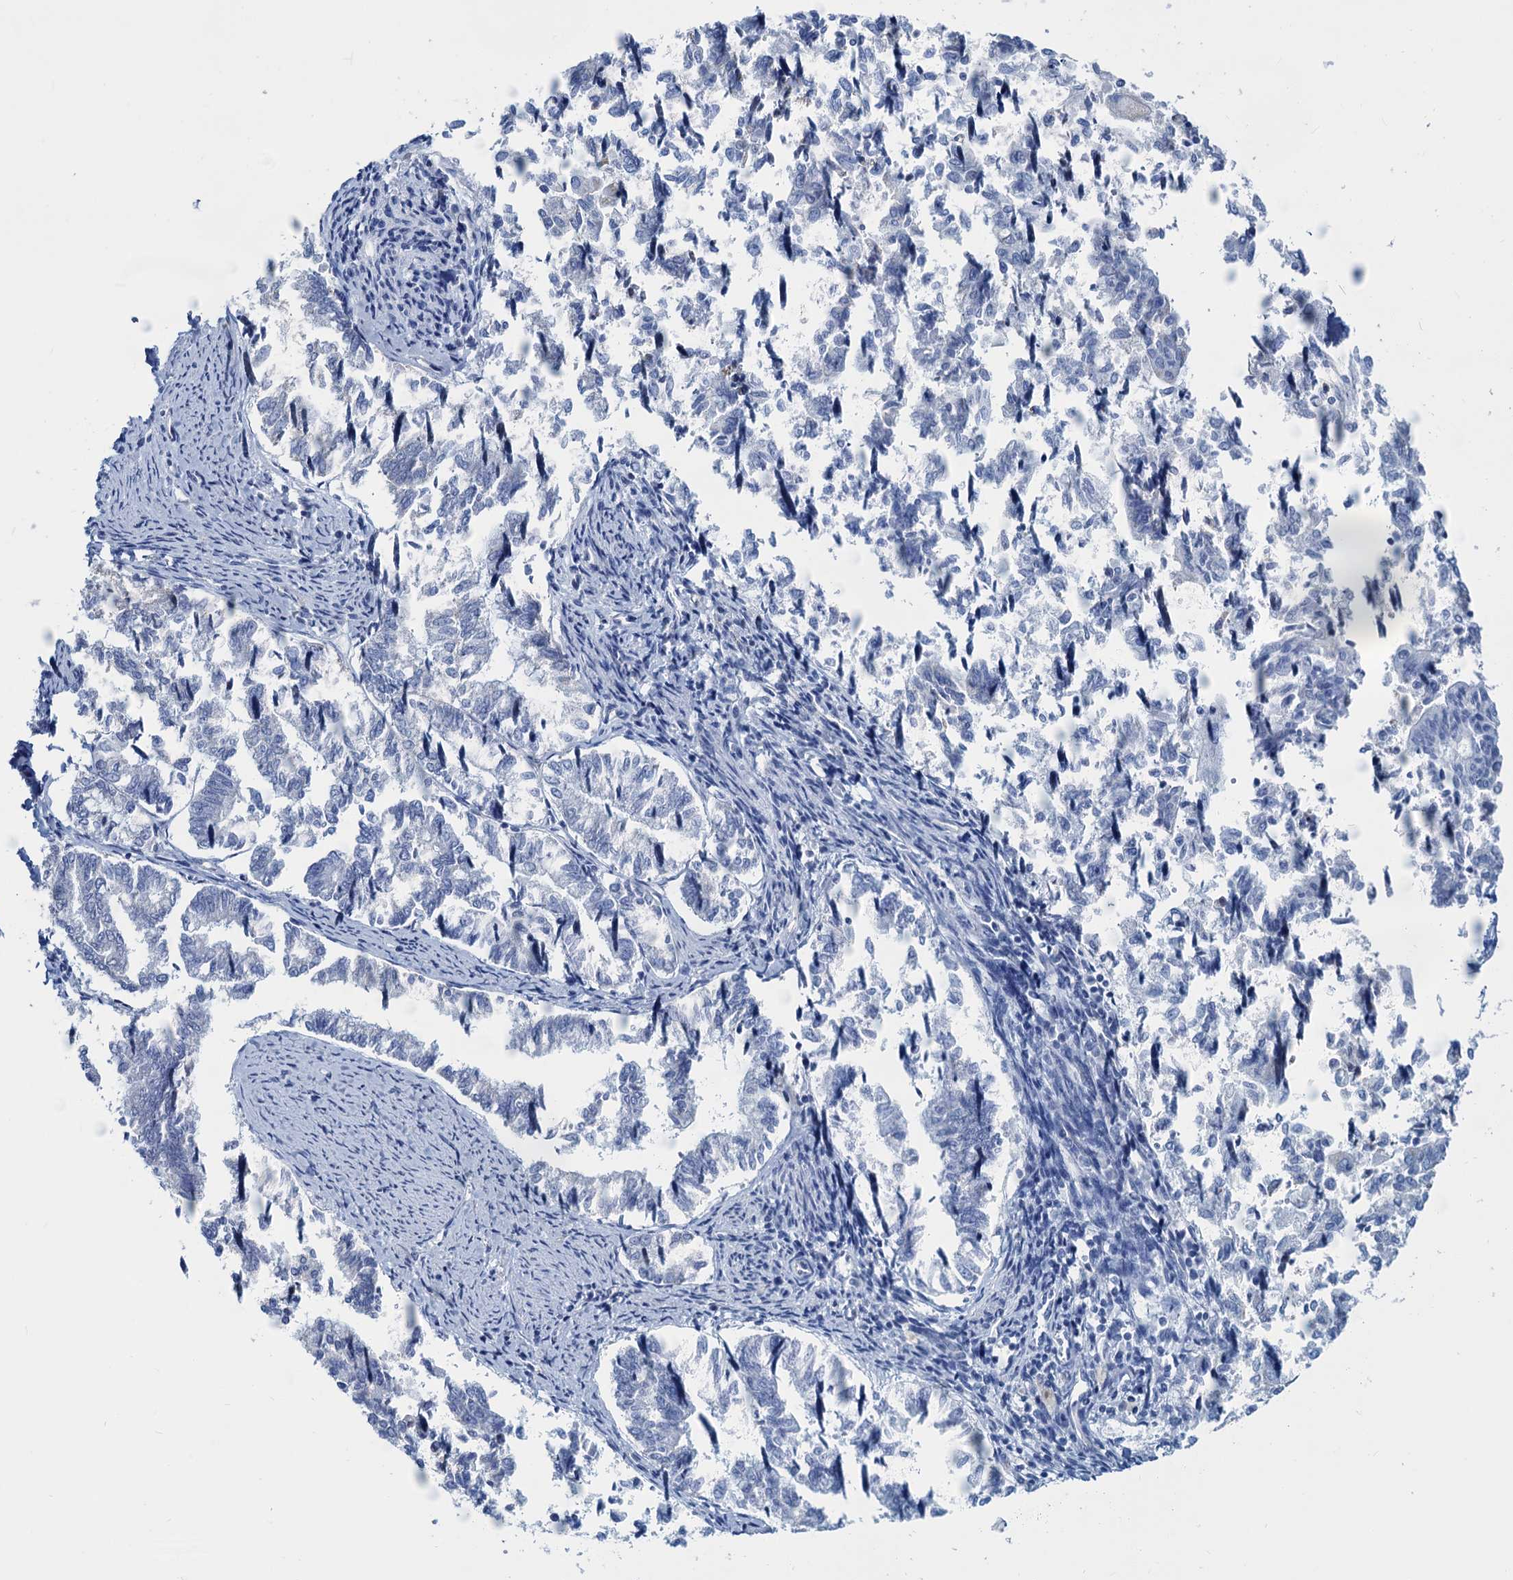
{"staining": {"intensity": "negative", "quantity": "none", "location": "none"}, "tissue": "endometrial cancer", "cell_type": "Tumor cells", "image_type": "cancer", "snomed": [{"axis": "morphology", "description": "Adenocarcinoma, NOS"}, {"axis": "topography", "description": "Endometrium"}], "caption": "Image shows no protein staining in tumor cells of endometrial cancer tissue.", "gene": "SLC1A3", "patient": {"sex": "female", "age": 79}}